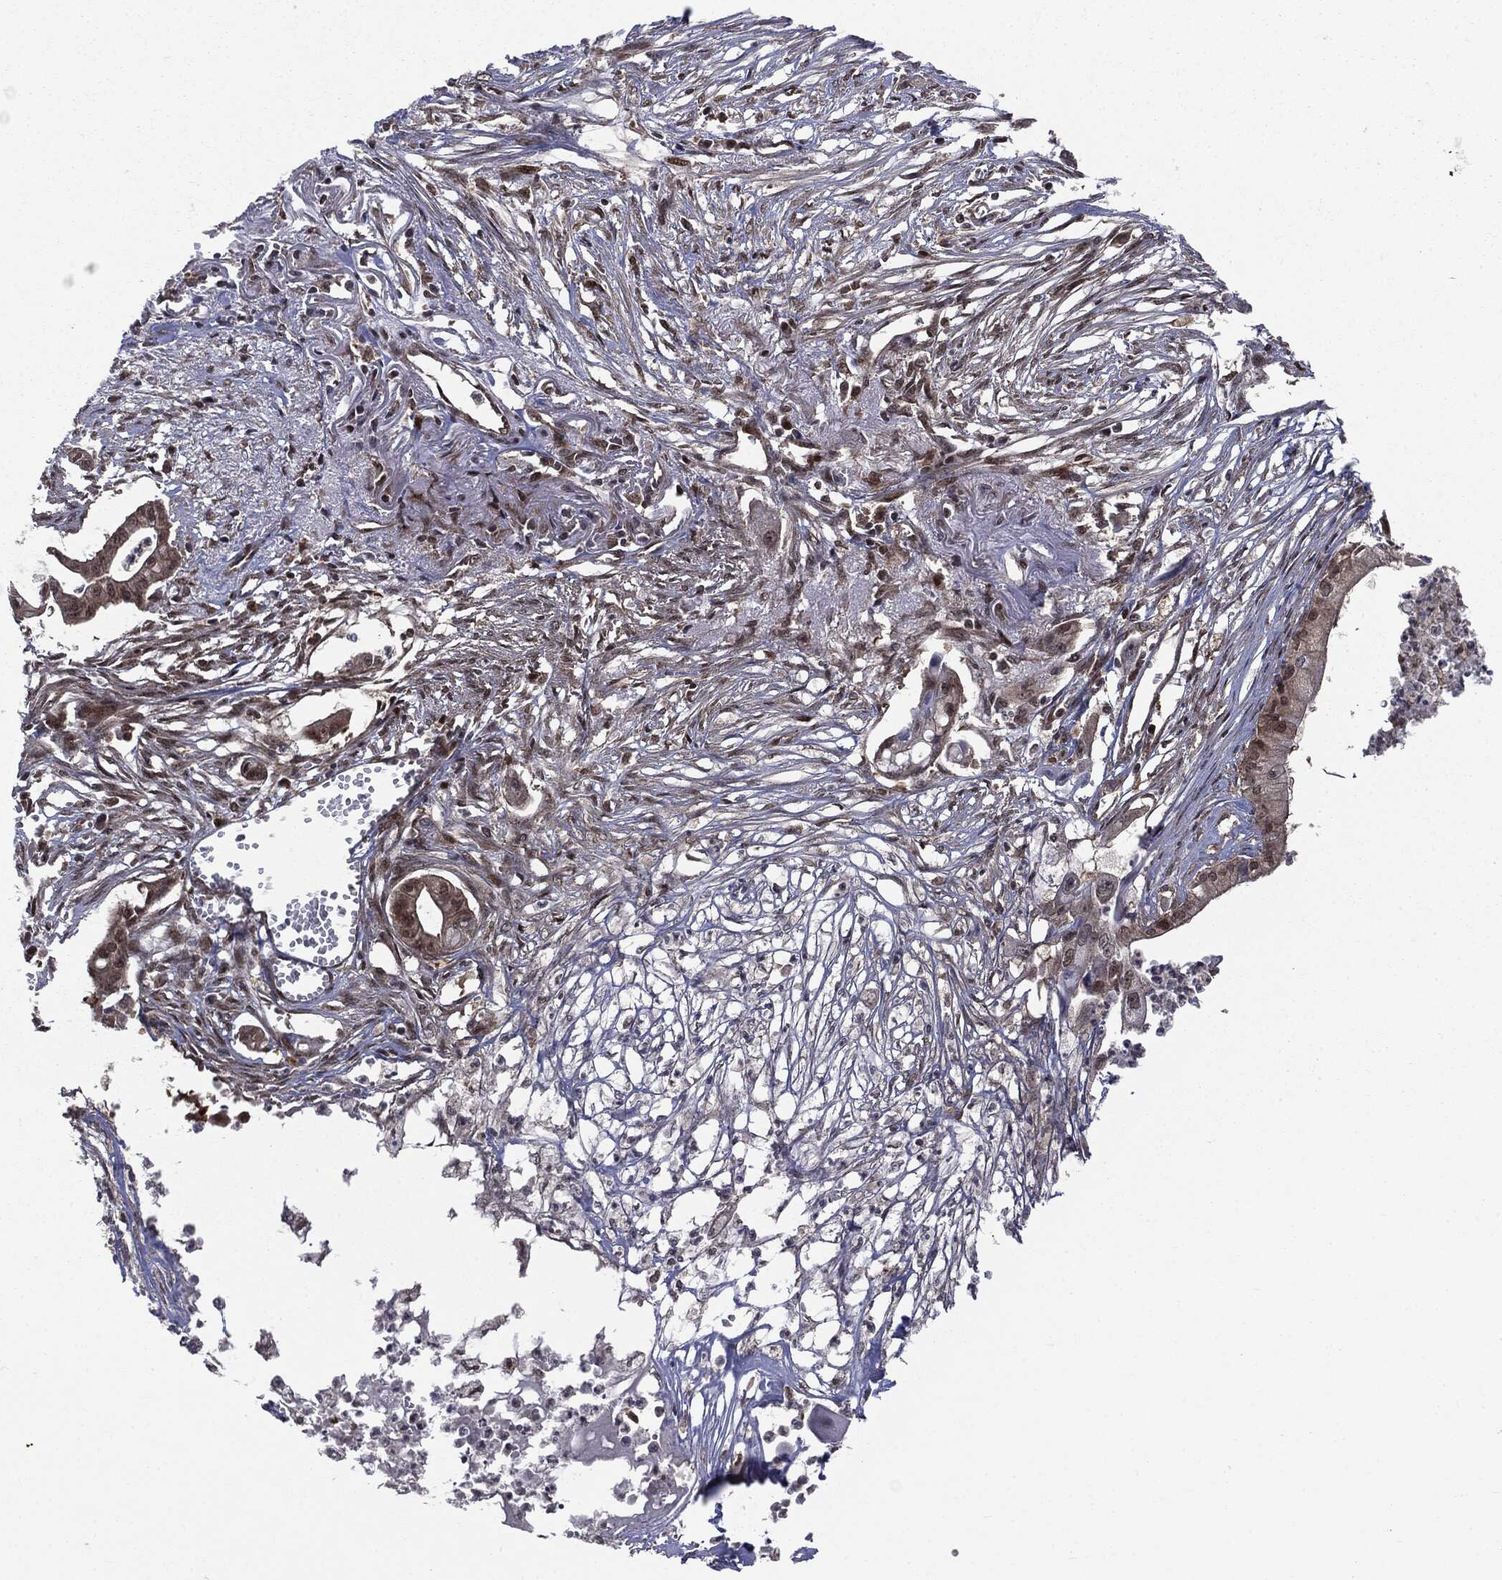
{"staining": {"intensity": "negative", "quantity": "none", "location": "none"}, "tissue": "pancreatic cancer", "cell_type": "Tumor cells", "image_type": "cancer", "snomed": [{"axis": "morphology", "description": "Normal tissue, NOS"}, {"axis": "morphology", "description": "Adenocarcinoma, NOS"}, {"axis": "topography", "description": "Pancreas"}], "caption": "IHC image of neoplastic tissue: pancreatic adenocarcinoma stained with DAB exhibits no significant protein expression in tumor cells.", "gene": "PTPA", "patient": {"sex": "female", "age": 58}}